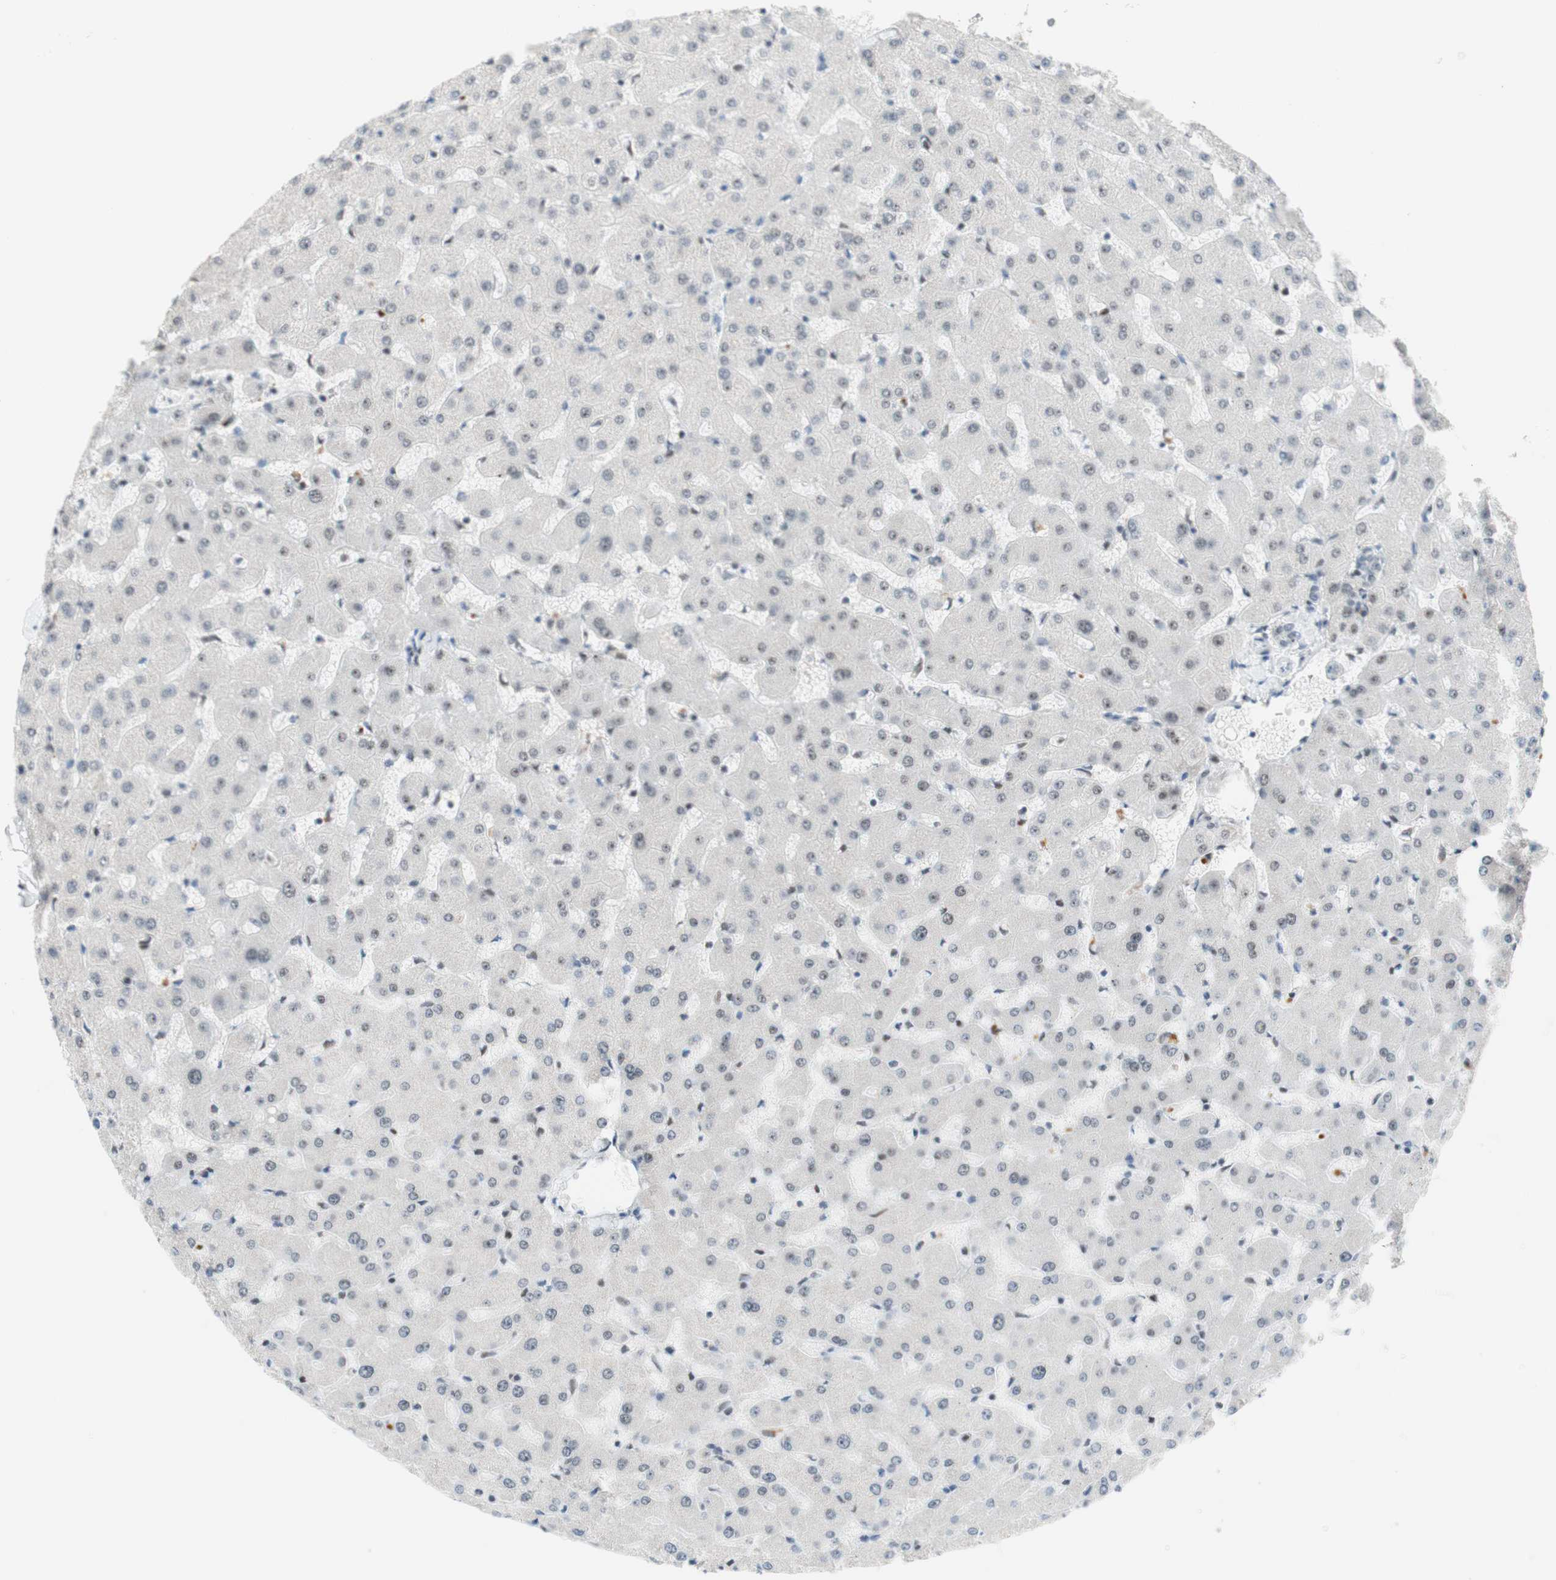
{"staining": {"intensity": "negative", "quantity": "none", "location": "none"}, "tissue": "liver", "cell_type": "Cholangiocytes", "image_type": "normal", "snomed": [{"axis": "morphology", "description": "Normal tissue, NOS"}, {"axis": "topography", "description": "Liver"}], "caption": "Protein analysis of benign liver reveals no significant positivity in cholangiocytes.", "gene": "PRPF19", "patient": {"sex": "female", "age": 63}}